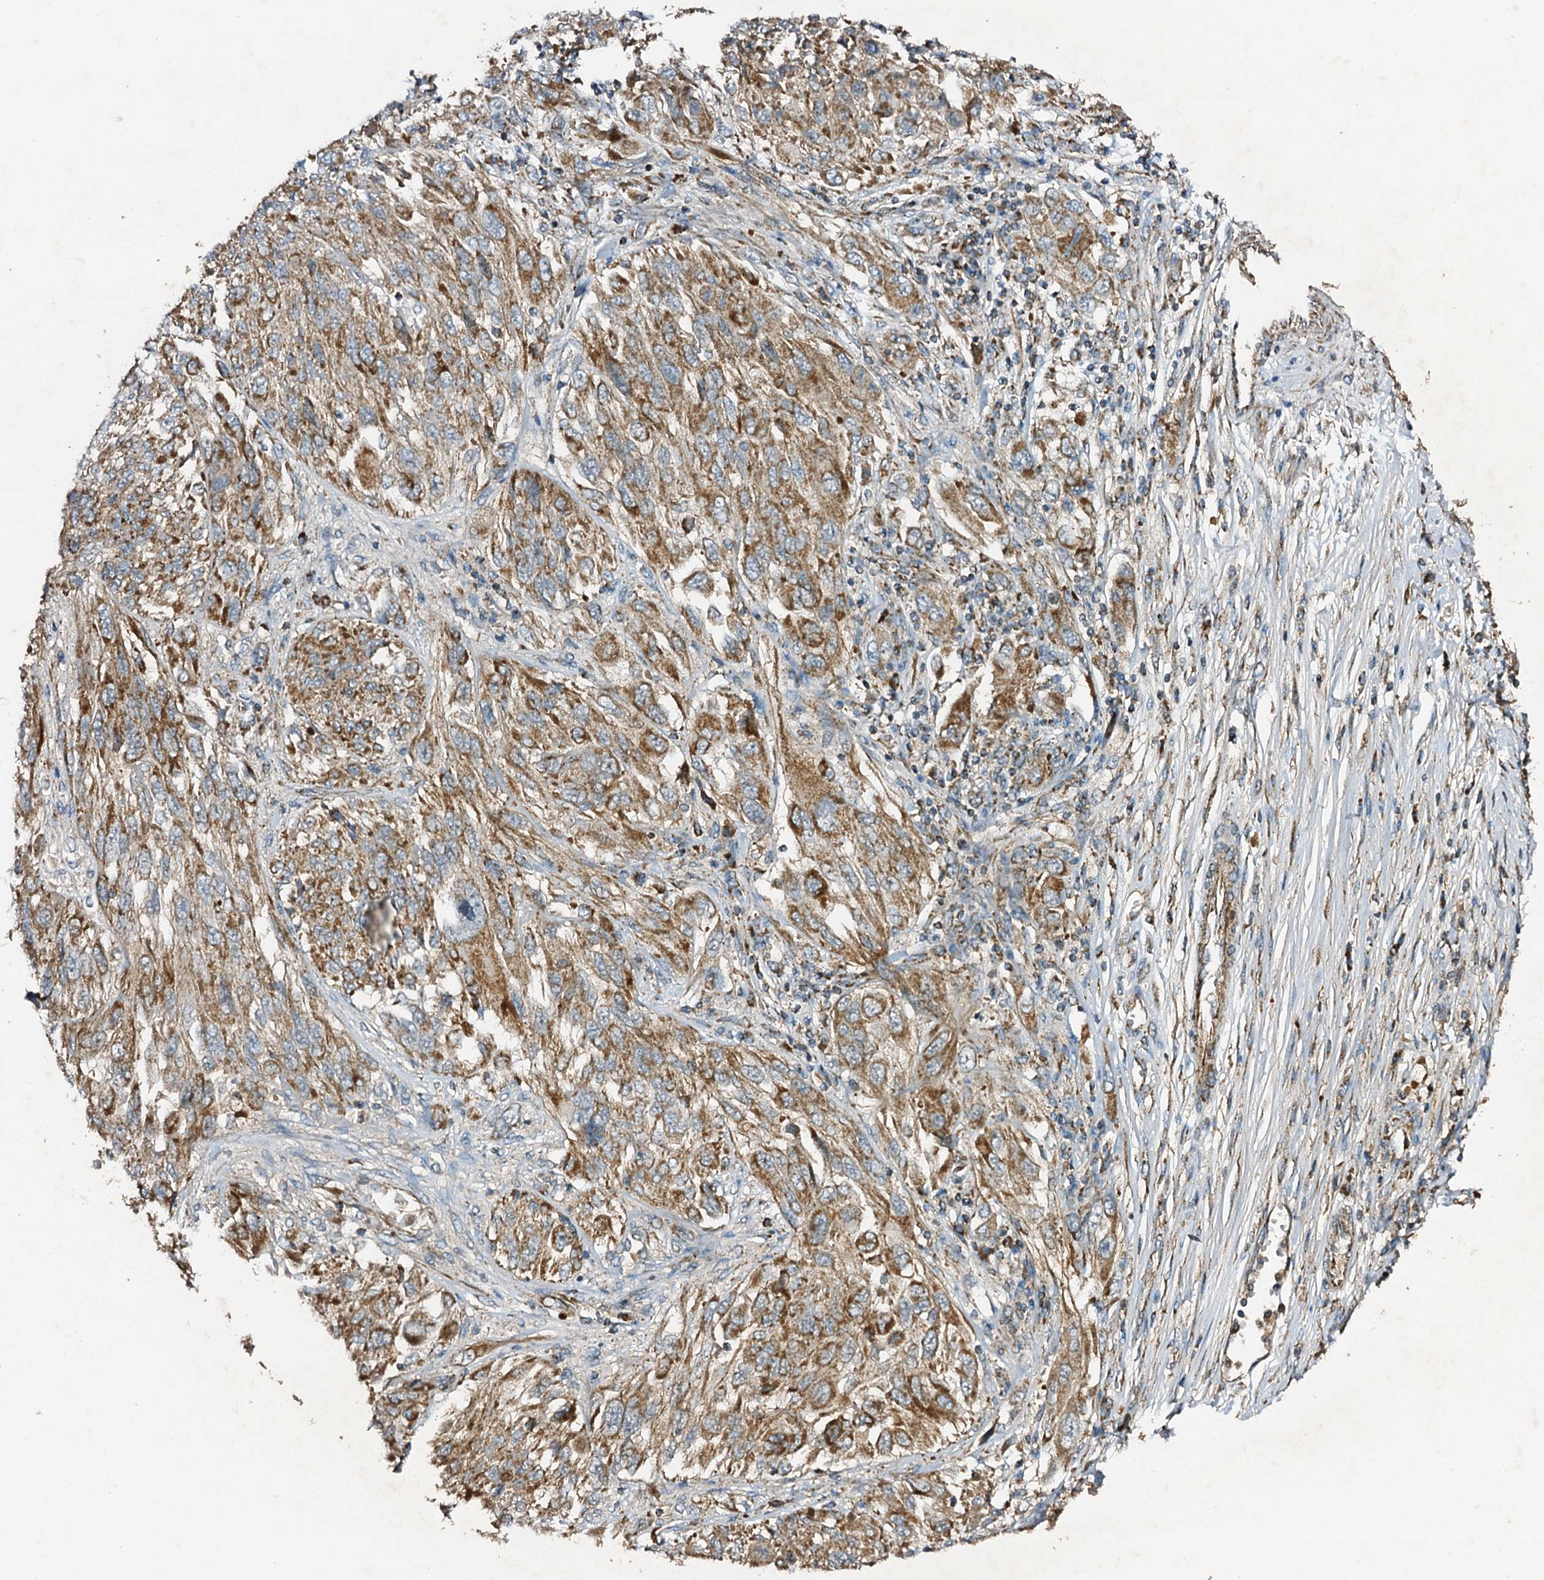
{"staining": {"intensity": "moderate", "quantity": ">75%", "location": "cytoplasmic/membranous"}, "tissue": "melanoma", "cell_type": "Tumor cells", "image_type": "cancer", "snomed": [{"axis": "morphology", "description": "Malignant melanoma, NOS"}, {"axis": "topography", "description": "Skin"}], "caption": "IHC (DAB) staining of human melanoma demonstrates moderate cytoplasmic/membranous protein staining in approximately >75% of tumor cells.", "gene": "NDUFA13", "patient": {"sex": "female", "age": 91}}